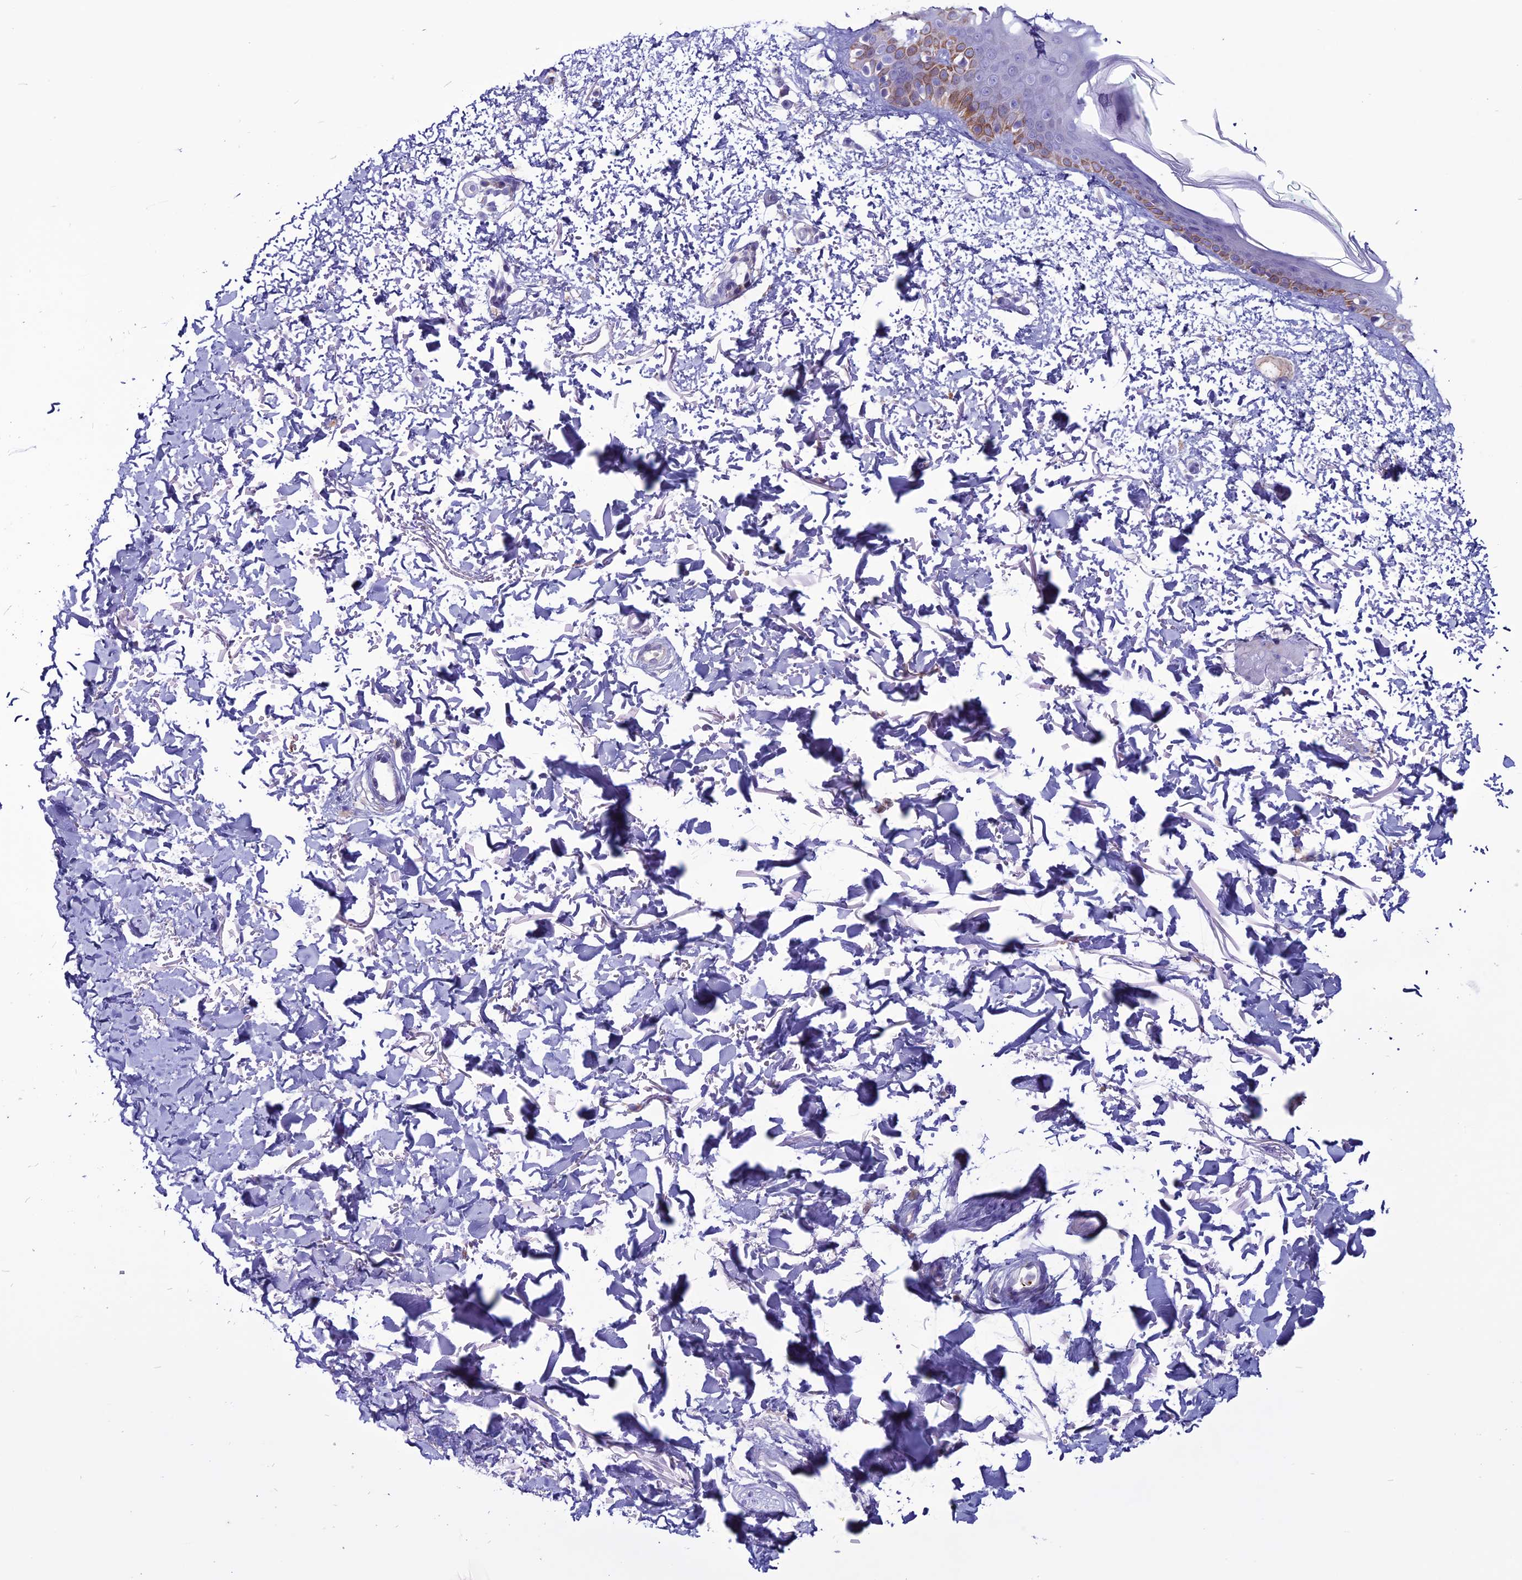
{"staining": {"intensity": "negative", "quantity": "none", "location": "none"}, "tissue": "skin", "cell_type": "Fibroblasts", "image_type": "normal", "snomed": [{"axis": "morphology", "description": "Normal tissue, NOS"}, {"axis": "topography", "description": "Skin"}], "caption": "This is an IHC micrograph of unremarkable skin. There is no expression in fibroblasts.", "gene": "C21orf140", "patient": {"sex": "male", "age": 66}}